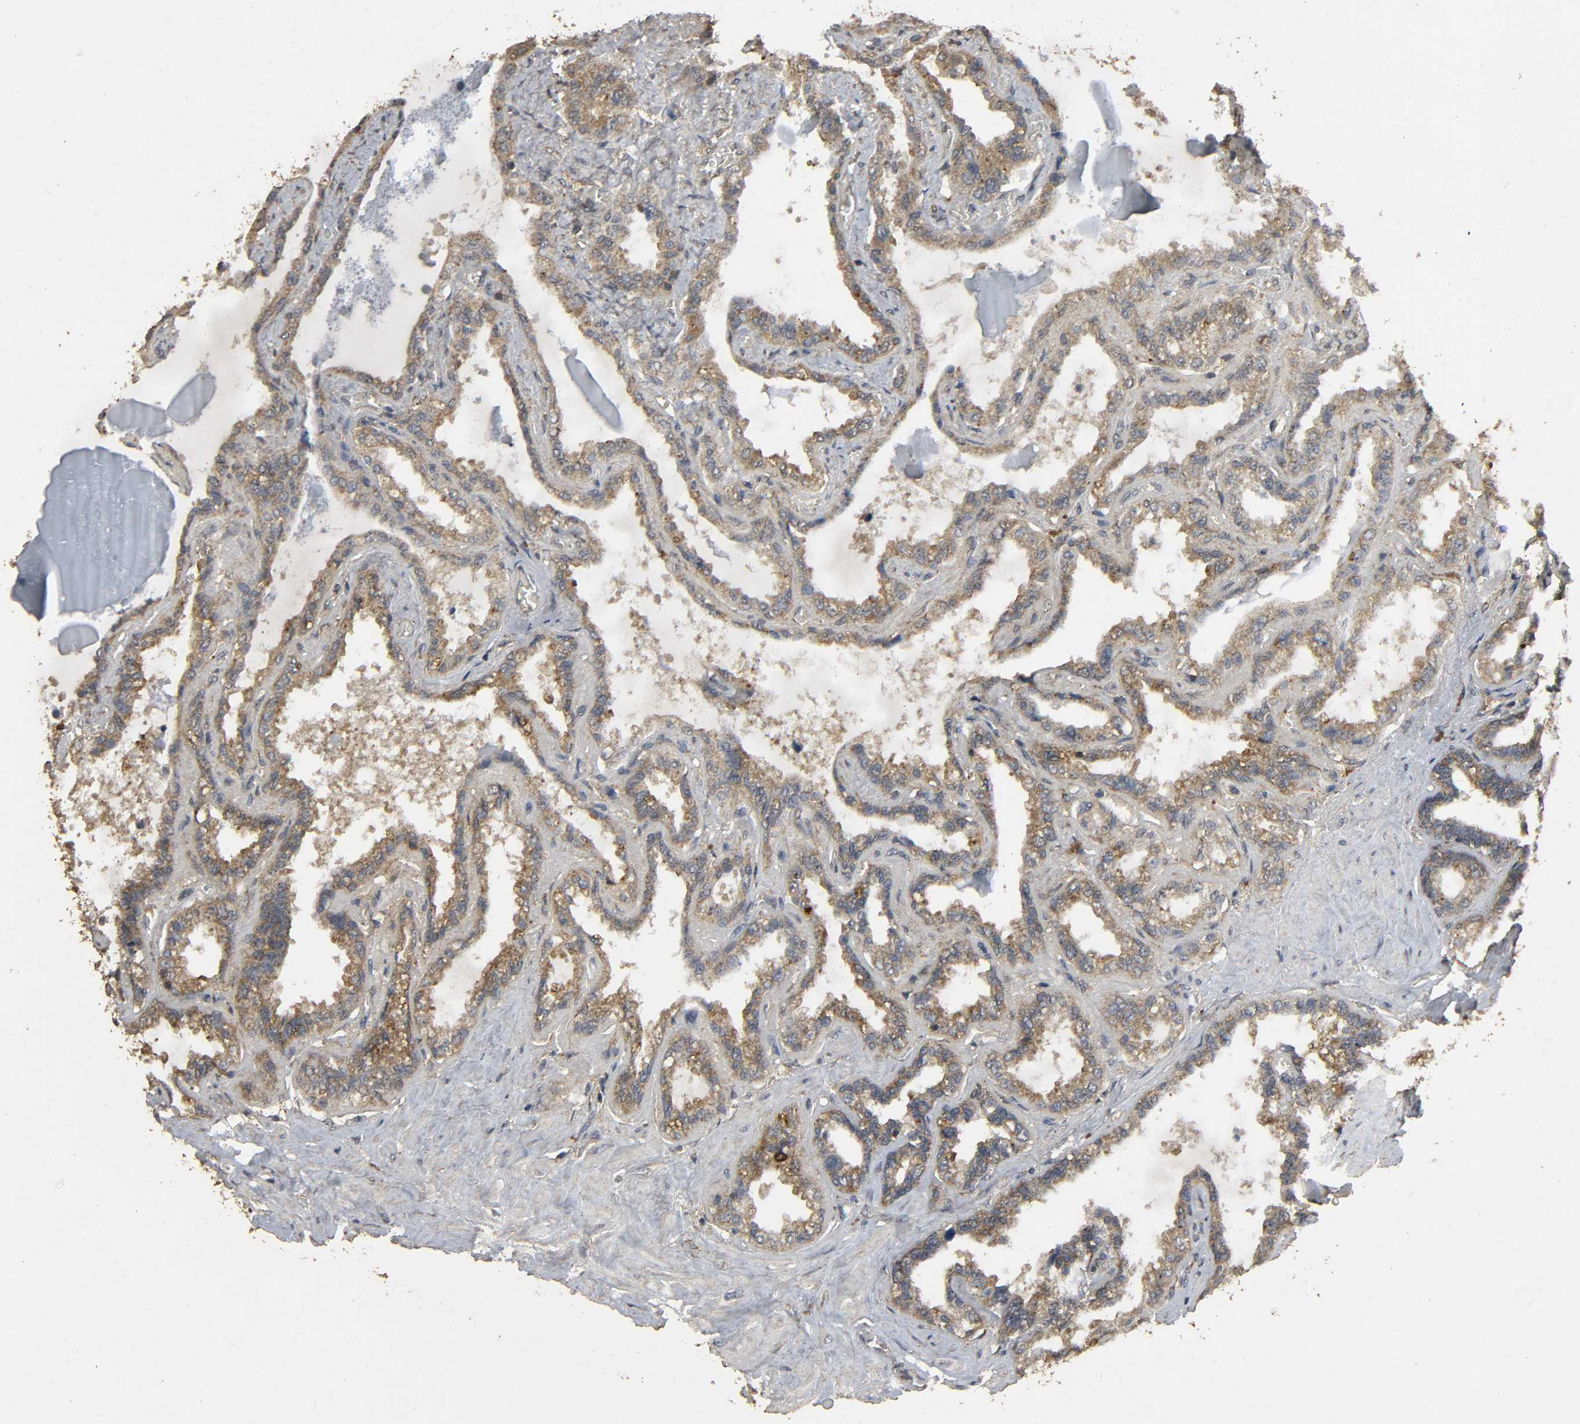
{"staining": {"intensity": "moderate", "quantity": ">75%", "location": "cytoplasmic/membranous"}, "tissue": "seminal vesicle", "cell_type": "Glandular cells", "image_type": "normal", "snomed": [{"axis": "morphology", "description": "Normal tissue, NOS"}, {"axis": "morphology", "description": "Inflammation, NOS"}, {"axis": "topography", "description": "Urinary bladder"}, {"axis": "topography", "description": "Prostate"}, {"axis": "topography", "description": "Seminal veicle"}], "caption": "IHC staining of benign seminal vesicle, which reveals medium levels of moderate cytoplasmic/membranous staining in about >75% of glandular cells indicating moderate cytoplasmic/membranous protein staining. The staining was performed using DAB (brown) for protein detection and nuclei were counterstained in hematoxylin (blue).", "gene": "DDX6", "patient": {"sex": "male", "age": 82}}